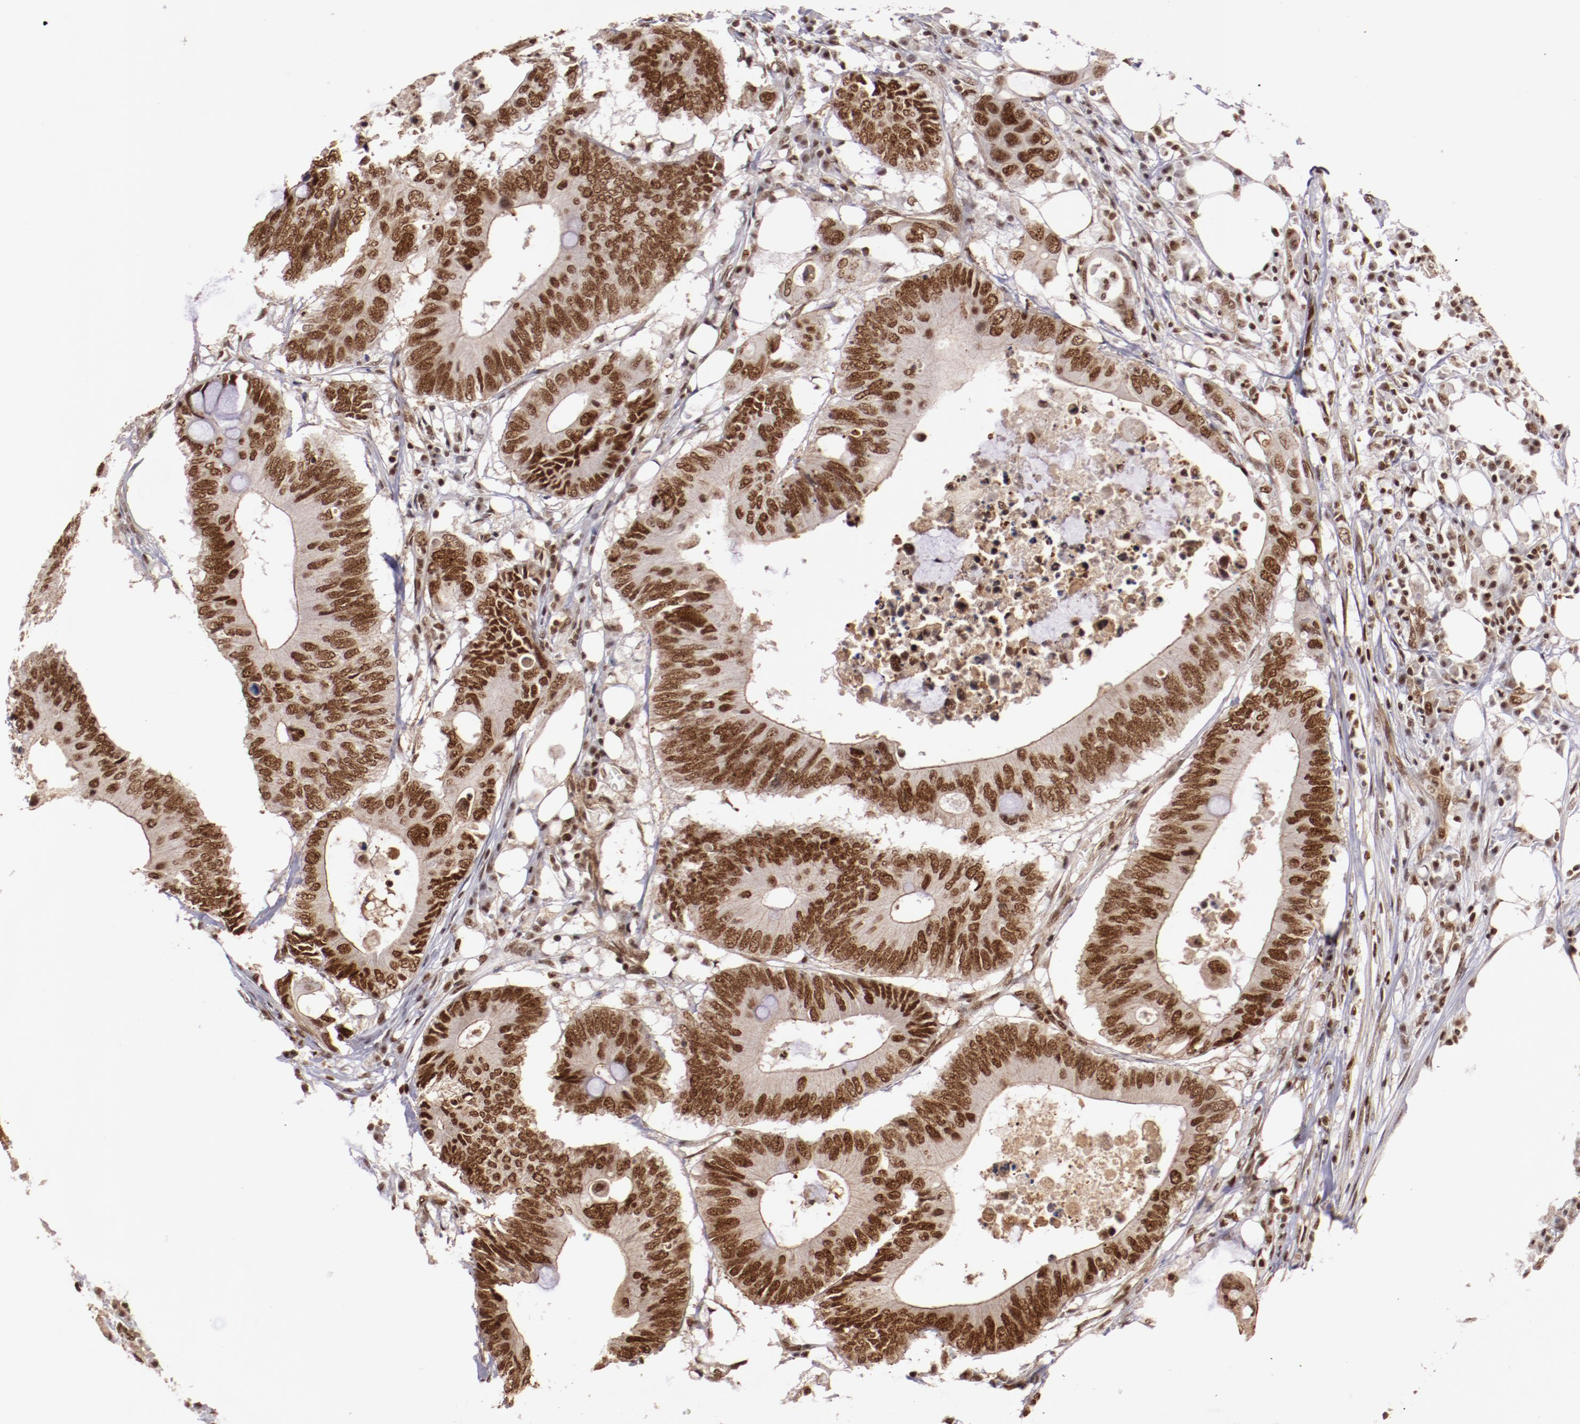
{"staining": {"intensity": "moderate", "quantity": ">75%", "location": "nuclear"}, "tissue": "colorectal cancer", "cell_type": "Tumor cells", "image_type": "cancer", "snomed": [{"axis": "morphology", "description": "Adenocarcinoma, NOS"}, {"axis": "topography", "description": "Colon"}], "caption": "Protein staining of colorectal adenocarcinoma tissue reveals moderate nuclear positivity in about >75% of tumor cells.", "gene": "STAG2", "patient": {"sex": "male", "age": 71}}